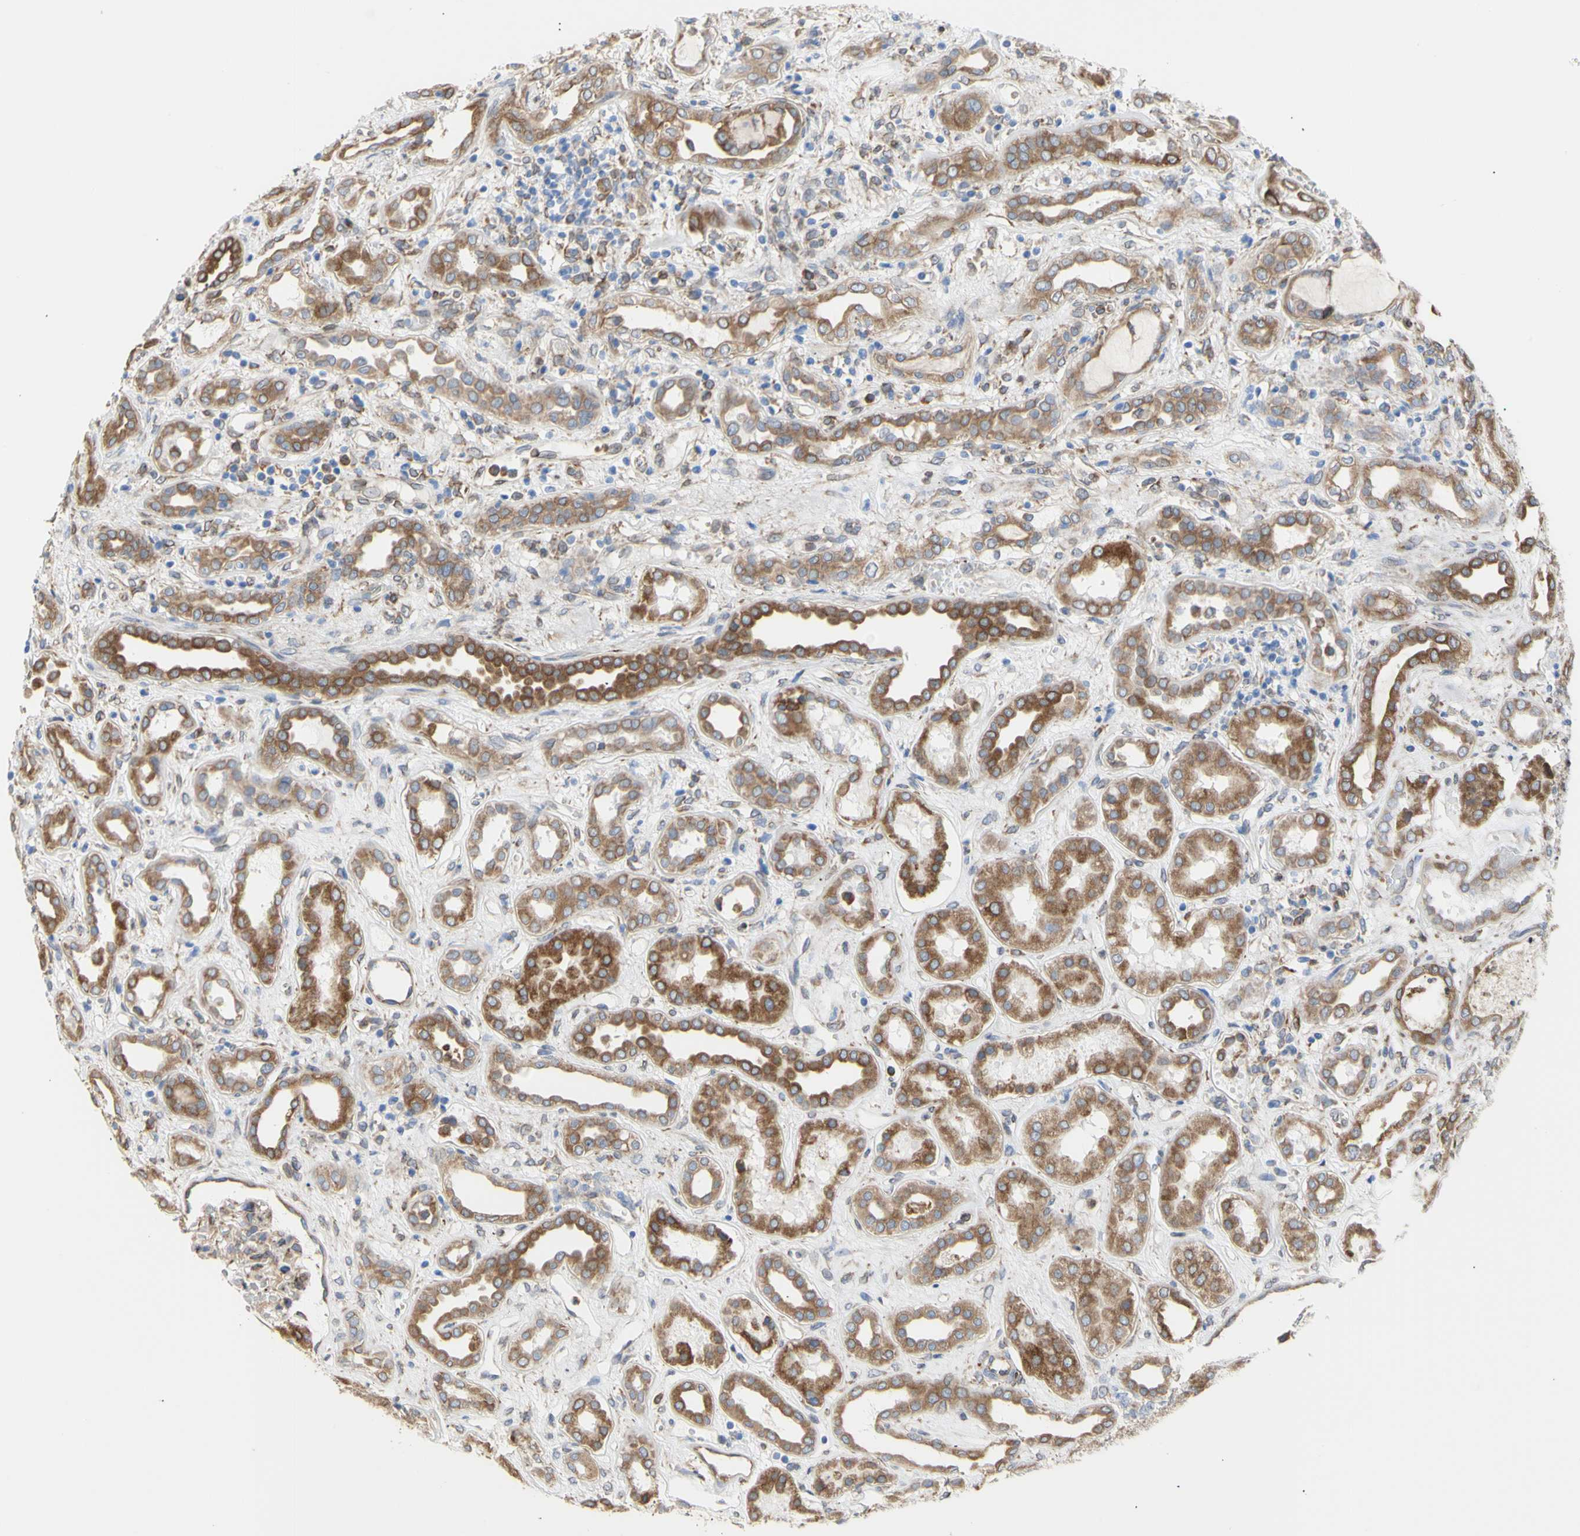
{"staining": {"intensity": "moderate", "quantity": "25%-75%", "location": "cytoplasmic/membranous,nuclear"}, "tissue": "kidney", "cell_type": "Cells in glomeruli", "image_type": "normal", "snomed": [{"axis": "morphology", "description": "Normal tissue, NOS"}, {"axis": "topography", "description": "Kidney"}], "caption": "Immunohistochemistry (DAB) staining of normal human kidney reveals moderate cytoplasmic/membranous,nuclear protein expression in approximately 25%-75% of cells in glomeruli.", "gene": "ERLIN1", "patient": {"sex": "male", "age": 59}}